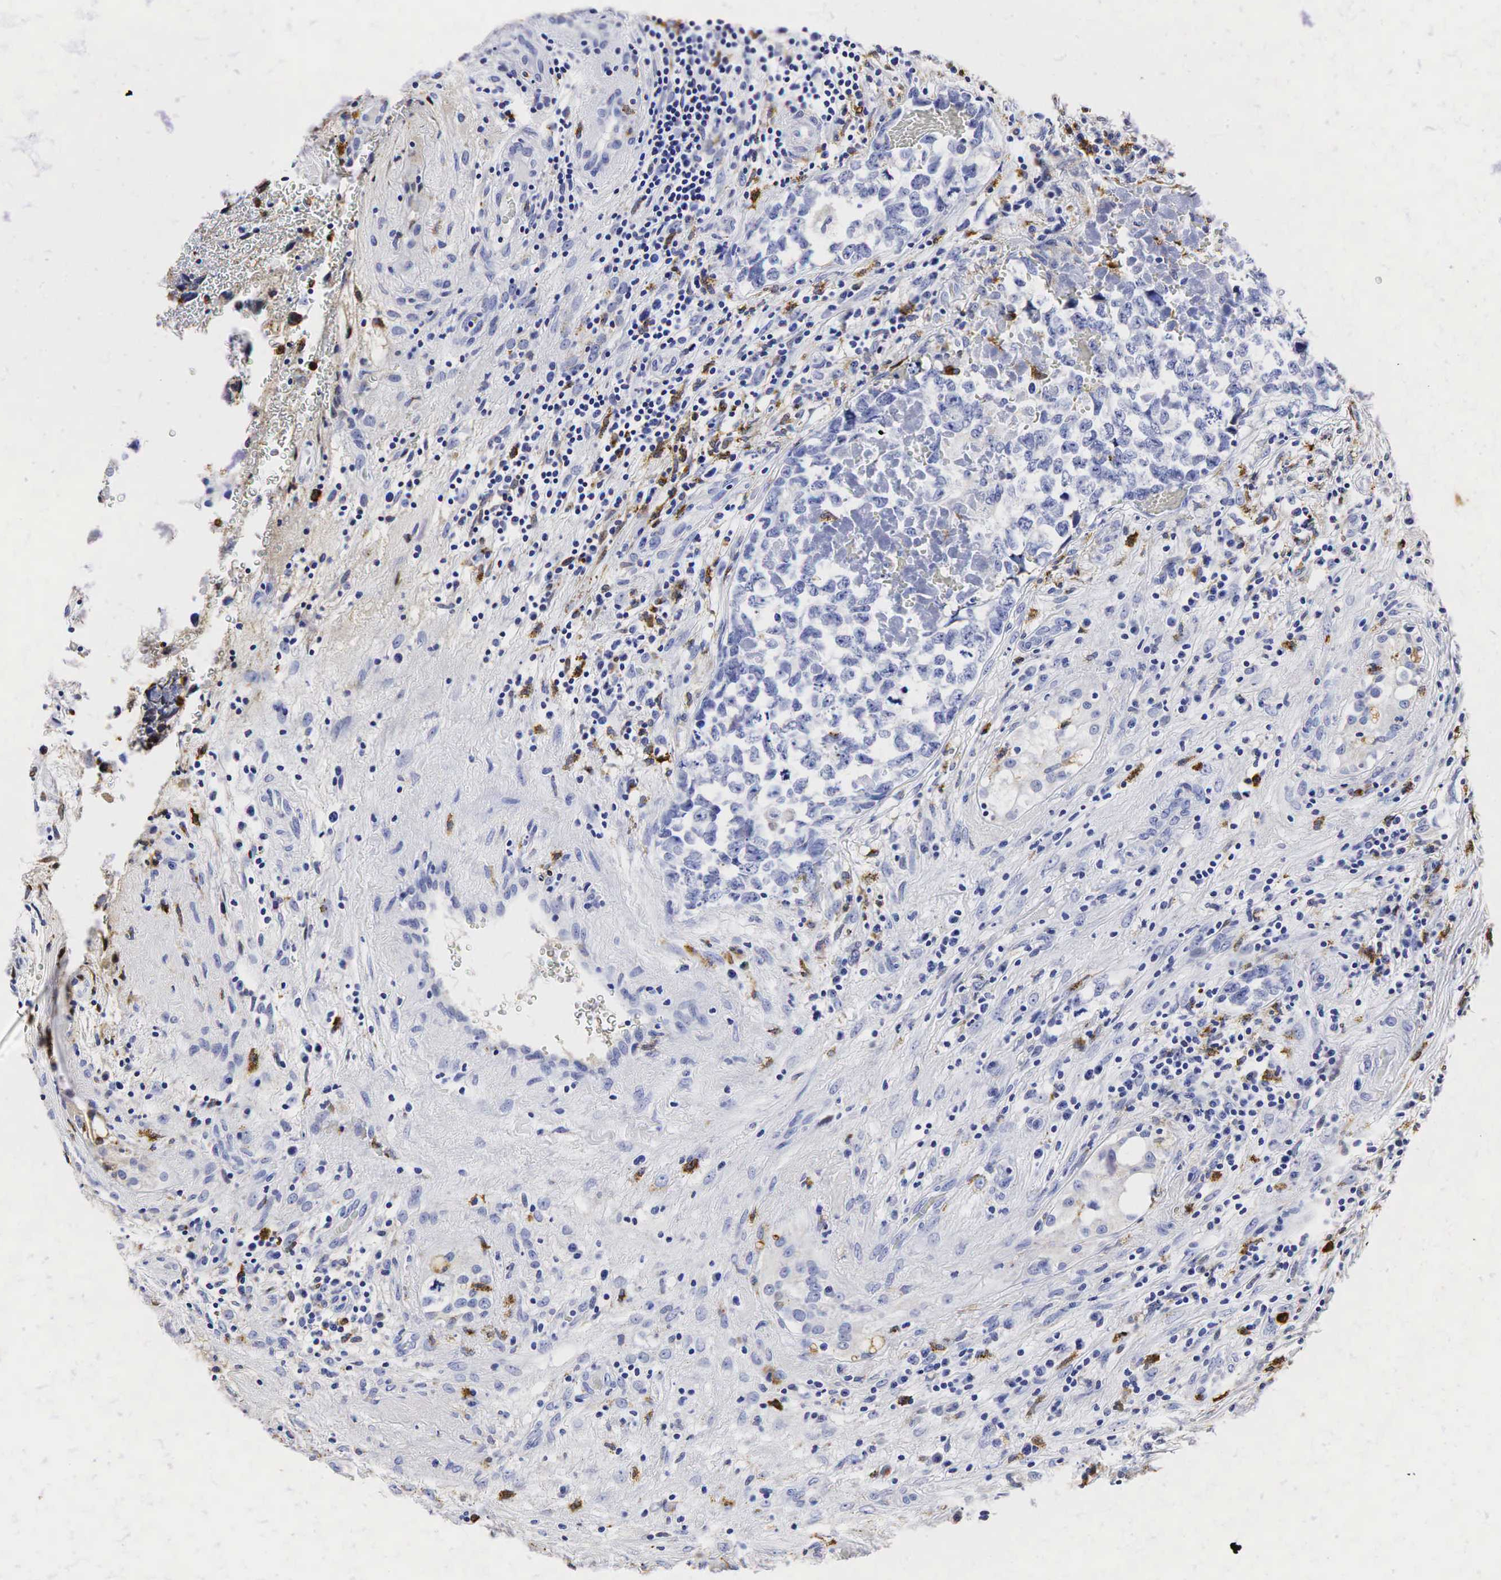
{"staining": {"intensity": "negative", "quantity": "none", "location": "none"}, "tissue": "testis cancer", "cell_type": "Tumor cells", "image_type": "cancer", "snomed": [{"axis": "morphology", "description": "Carcinoma, Embryonal, NOS"}, {"axis": "topography", "description": "Testis"}], "caption": "Immunohistochemistry of human testis embryonal carcinoma shows no positivity in tumor cells. (Brightfield microscopy of DAB (3,3'-diaminobenzidine) IHC at high magnification).", "gene": "LYZ", "patient": {"sex": "male", "age": 31}}